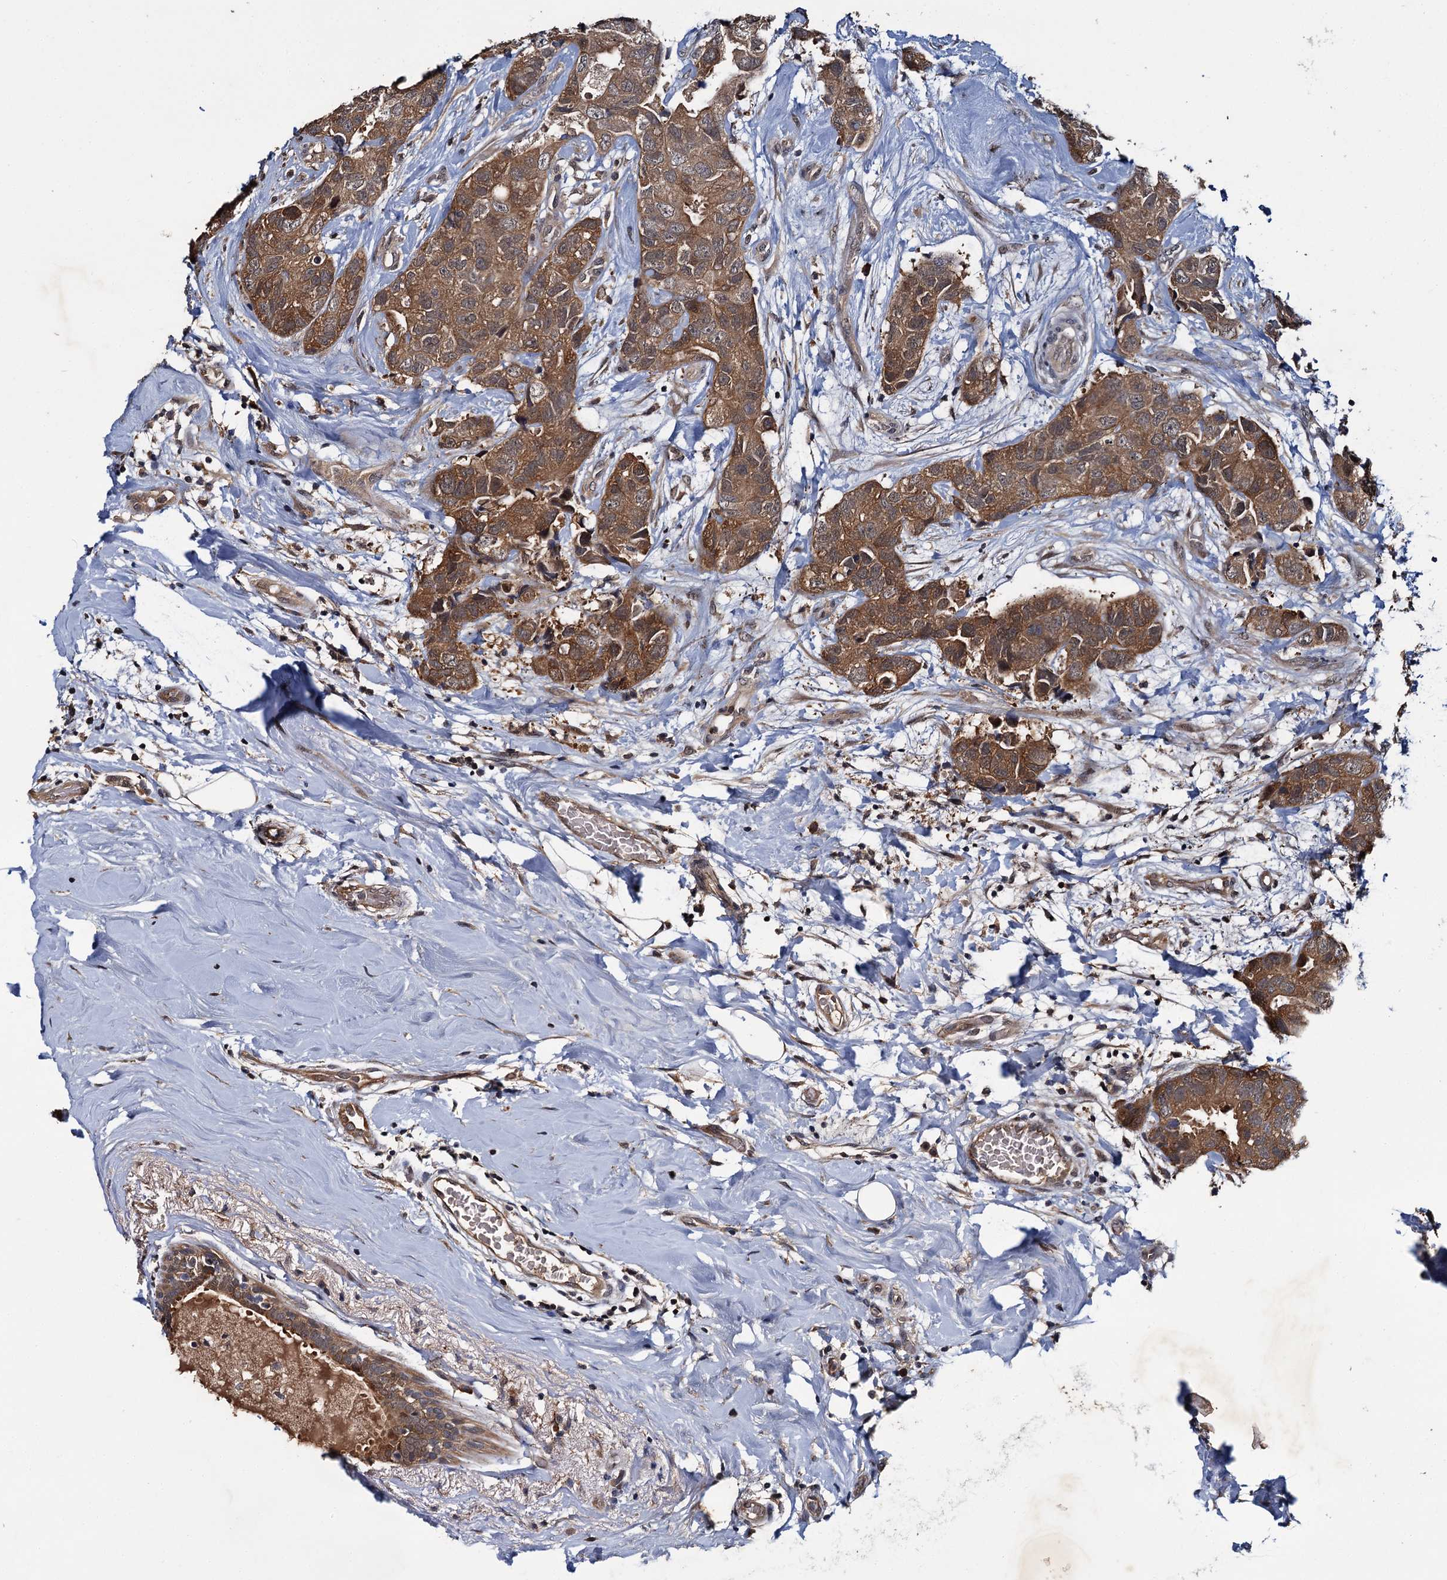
{"staining": {"intensity": "moderate", "quantity": ">75%", "location": "cytoplasmic/membranous"}, "tissue": "breast cancer", "cell_type": "Tumor cells", "image_type": "cancer", "snomed": [{"axis": "morphology", "description": "Duct carcinoma"}, {"axis": "topography", "description": "Breast"}], "caption": "DAB (3,3'-diaminobenzidine) immunohistochemical staining of breast invasive ductal carcinoma displays moderate cytoplasmic/membranous protein expression in about >75% of tumor cells.", "gene": "SLC46A3", "patient": {"sex": "female", "age": 62}}